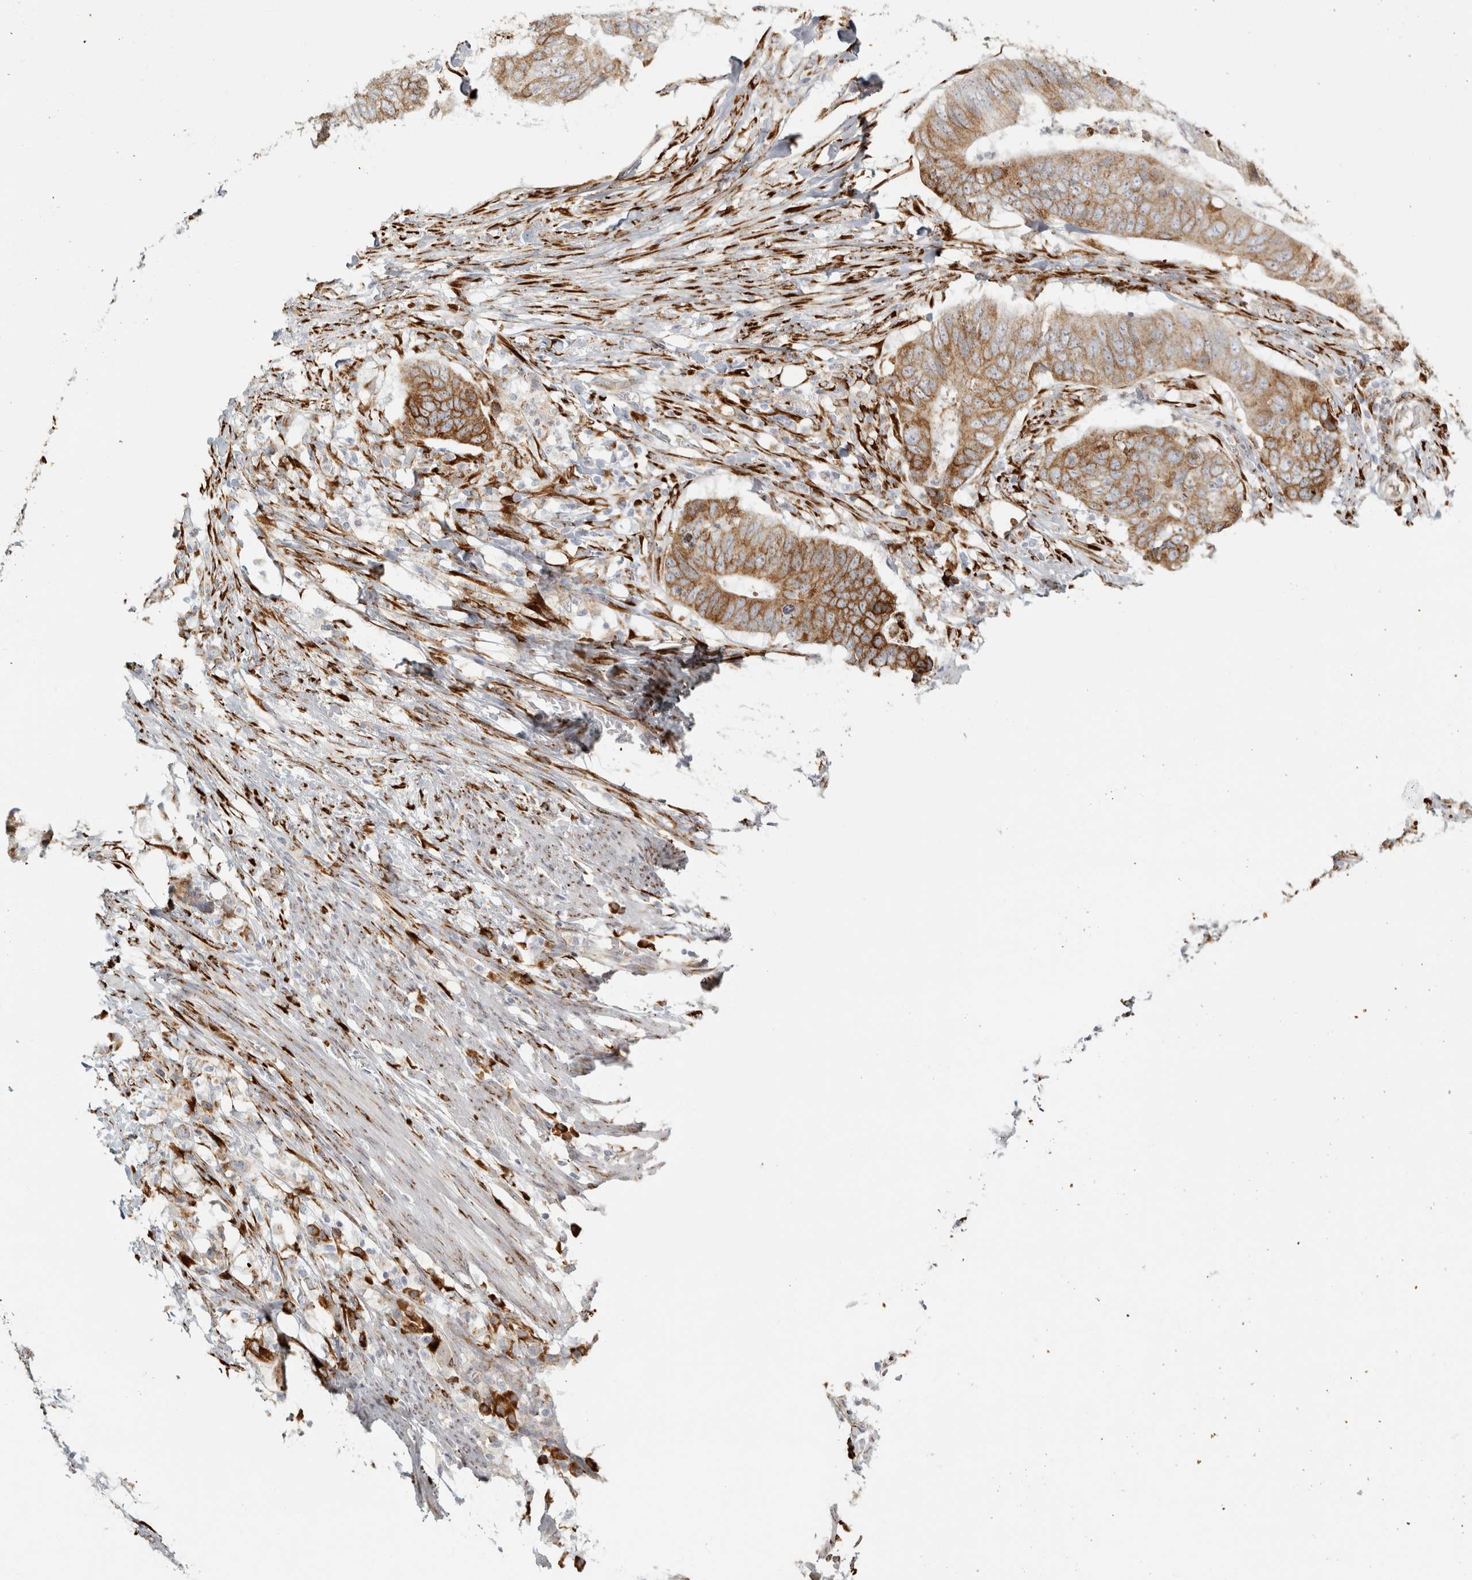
{"staining": {"intensity": "moderate", "quantity": "25%-75%", "location": "cytoplasmic/membranous"}, "tissue": "colorectal cancer", "cell_type": "Tumor cells", "image_type": "cancer", "snomed": [{"axis": "morphology", "description": "Adenocarcinoma, NOS"}, {"axis": "topography", "description": "Colon"}], "caption": "Immunohistochemistry of human colorectal cancer exhibits medium levels of moderate cytoplasmic/membranous staining in about 25%-75% of tumor cells.", "gene": "OSTN", "patient": {"sex": "male", "age": 56}}